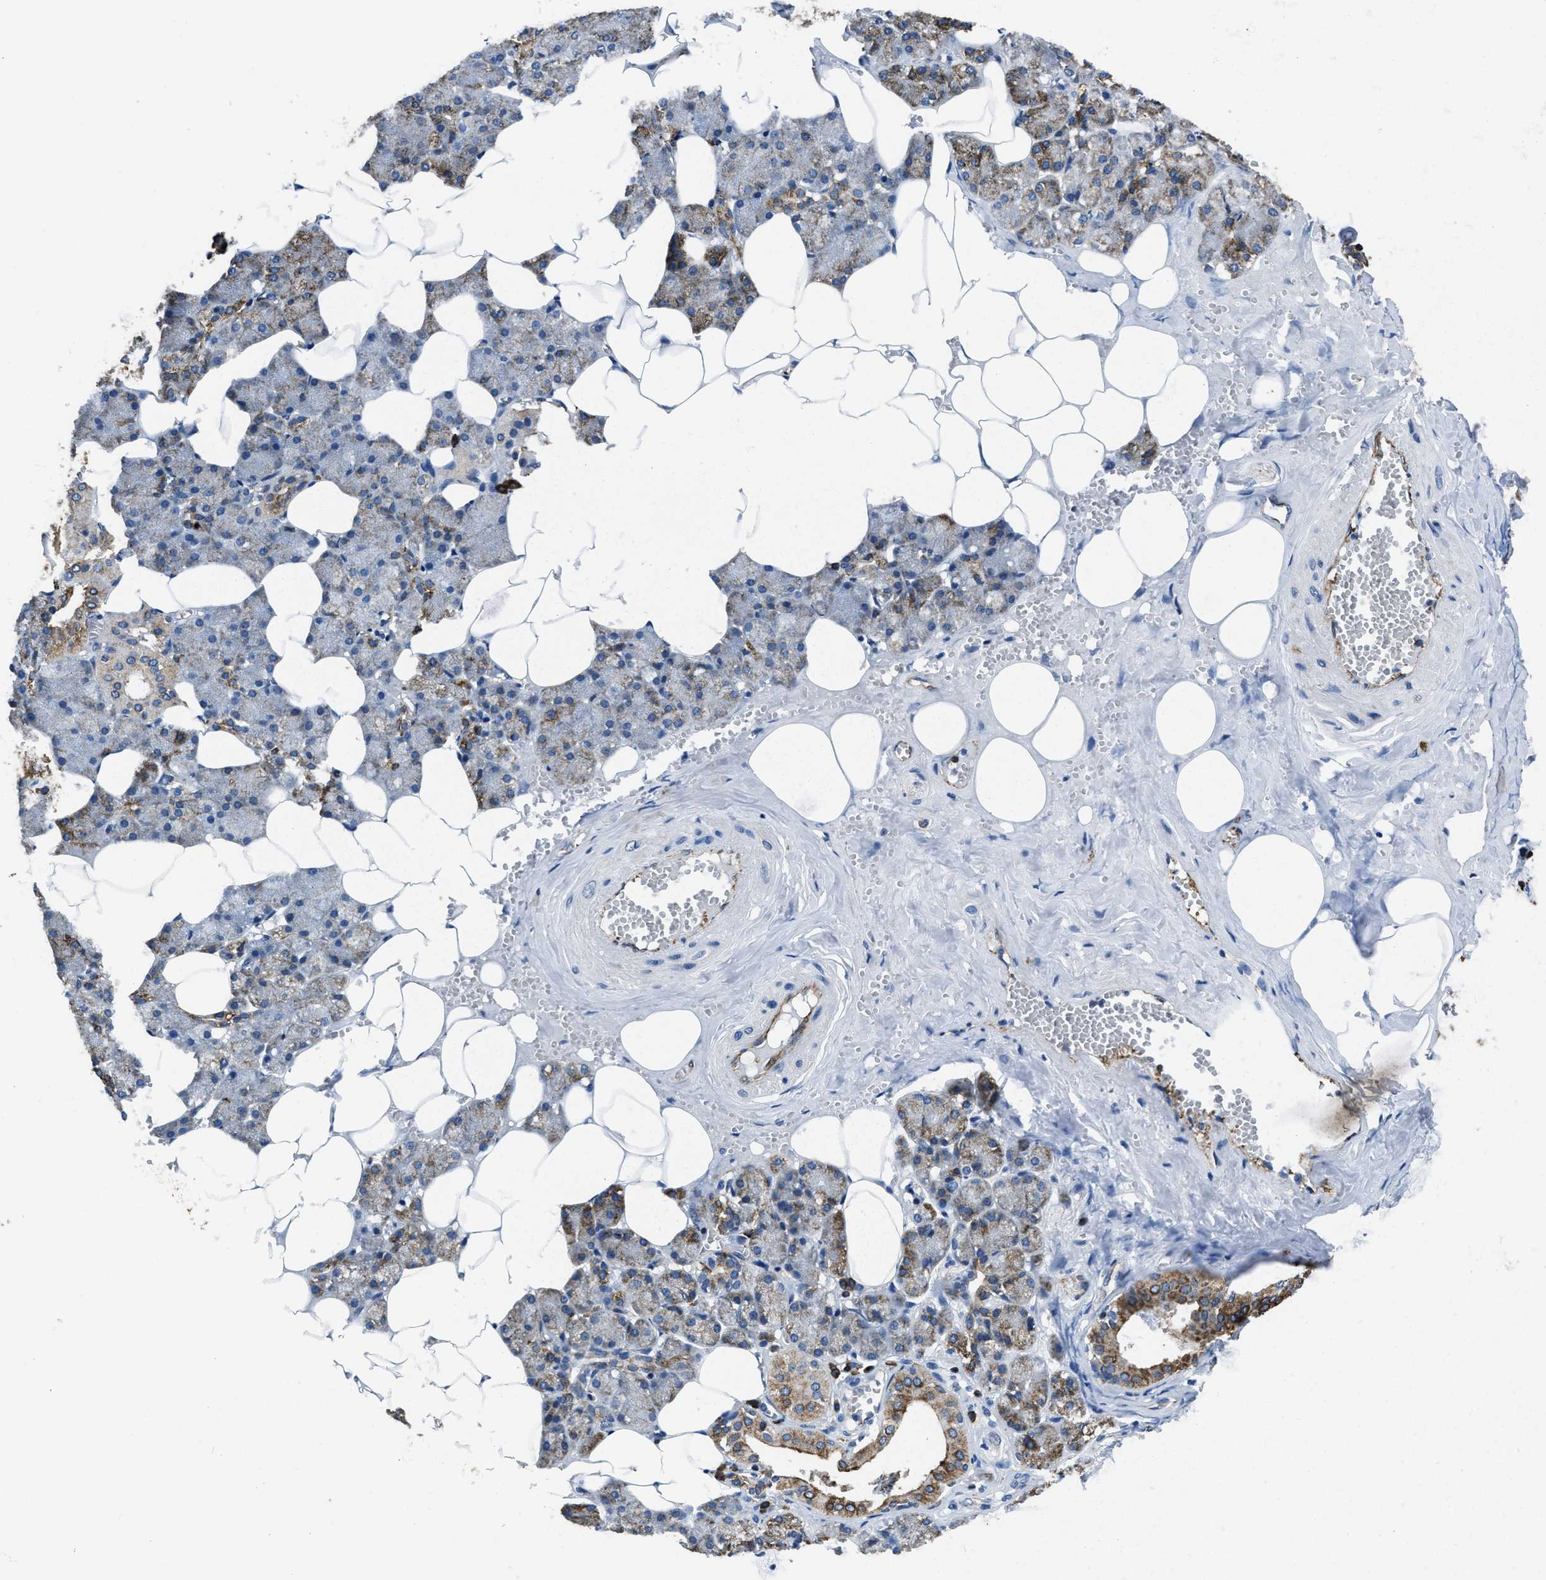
{"staining": {"intensity": "moderate", "quantity": "<25%", "location": "cytoplasmic/membranous"}, "tissue": "salivary gland", "cell_type": "Glandular cells", "image_type": "normal", "snomed": [{"axis": "morphology", "description": "Normal tissue, NOS"}, {"axis": "topography", "description": "Salivary gland"}], "caption": "Immunohistochemical staining of normal salivary gland exhibits moderate cytoplasmic/membranous protein staining in about <25% of glandular cells. The protein is stained brown, and the nuclei are stained in blue (DAB (3,3'-diaminobenzidine) IHC with brightfield microscopy, high magnification).", "gene": "ITGA3", "patient": {"sex": "male", "age": 62}}